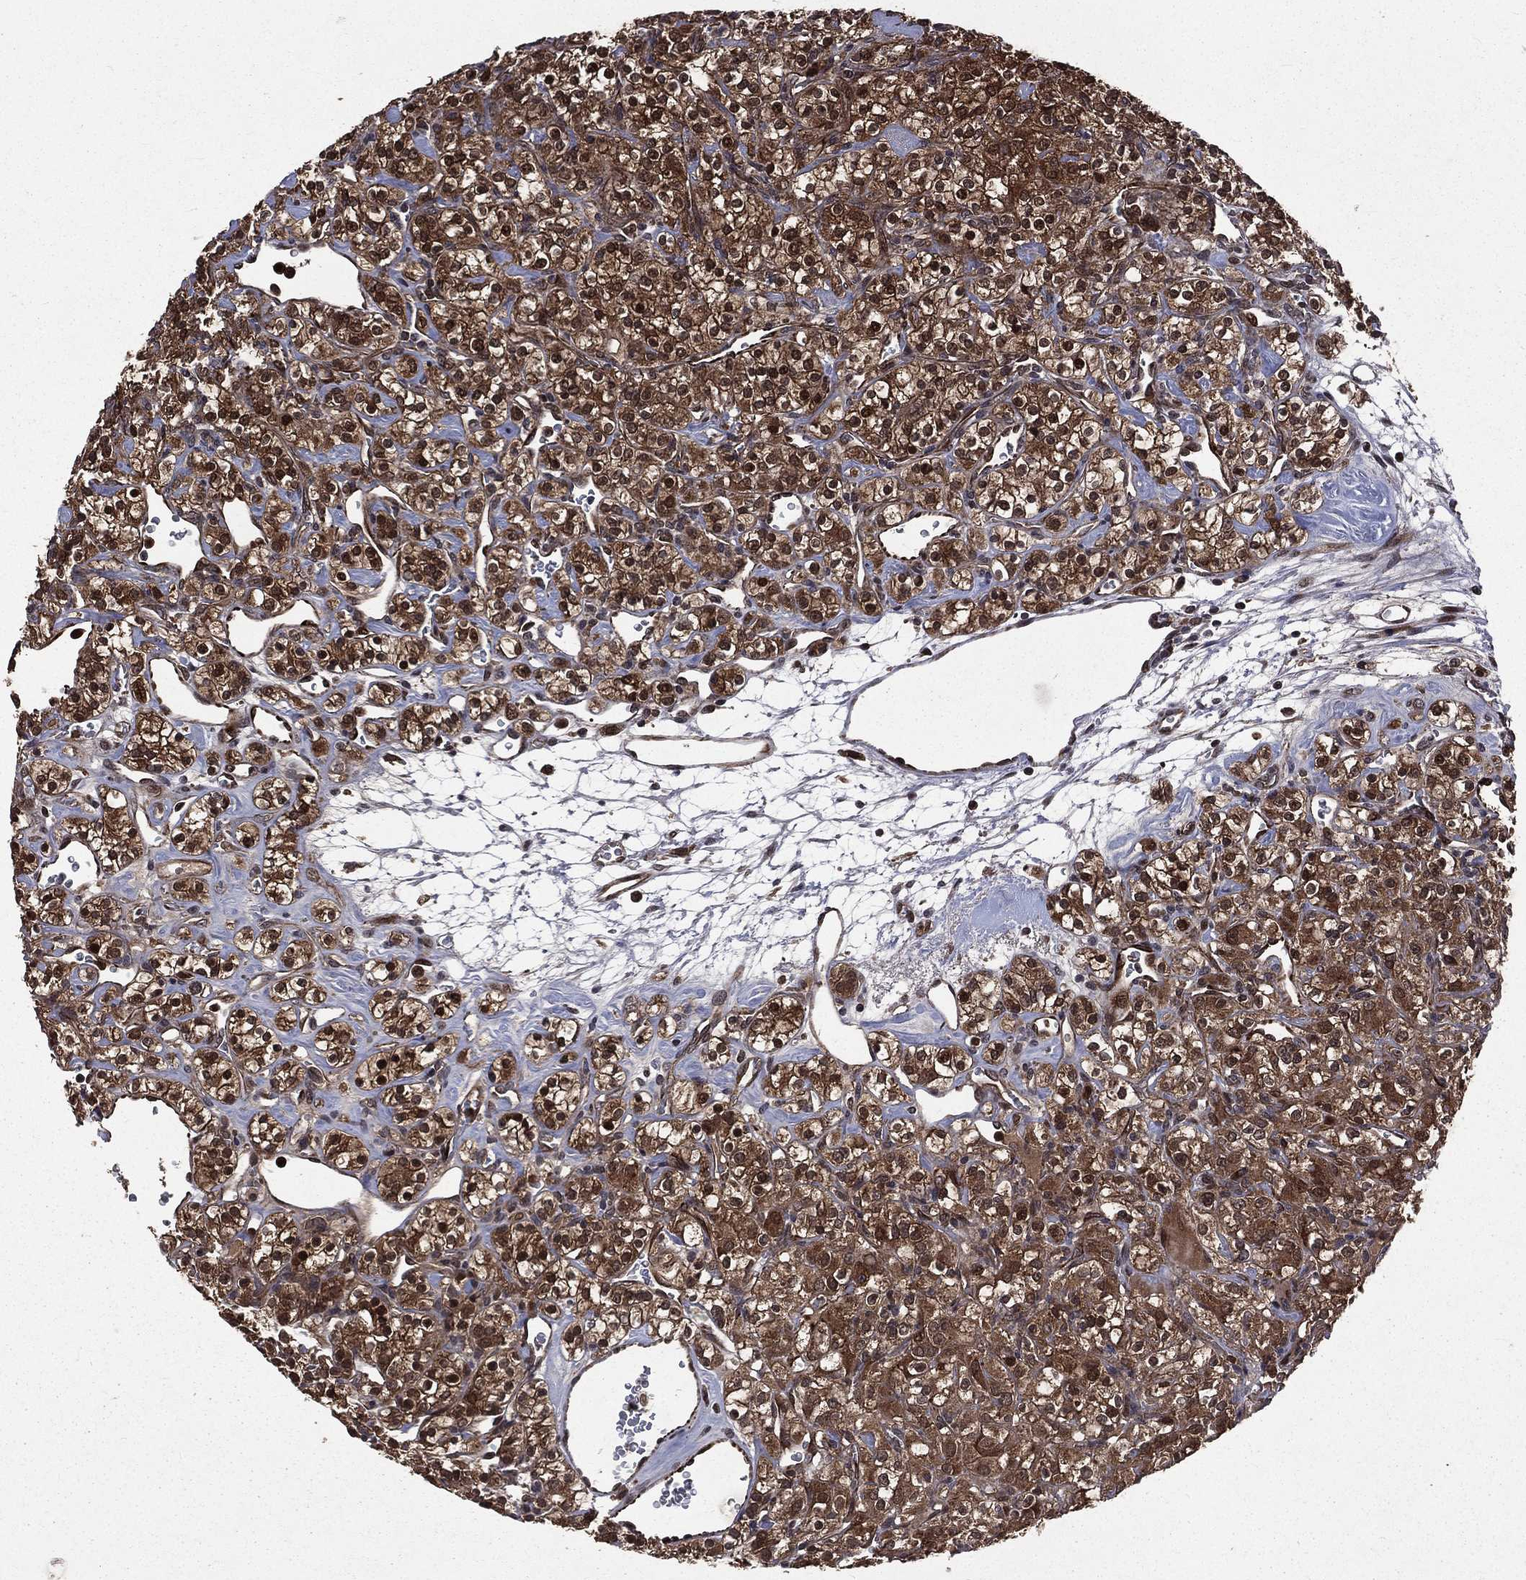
{"staining": {"intensity": "strong", "quantity": ">75%", "location": "cytoplasmic/membranous,nuclear"}, "tissue": "renal cancer", "cell_type": "Tumor cells", "image_type": "cancer", "snomed": [{"axis": "morphology", "description": "Adenocarcinoma, NOS"}, {"axis": "topography", "description": "Kidney"}], "caption": "Protein staining of renal cancer (adenocarcinoma) tissue displays strong cytoplasmic/membranous and nuclear staining in about >75% of tumor cells.", "gene": "LENG8", "patient": {"sex": "male", "age": 77}}